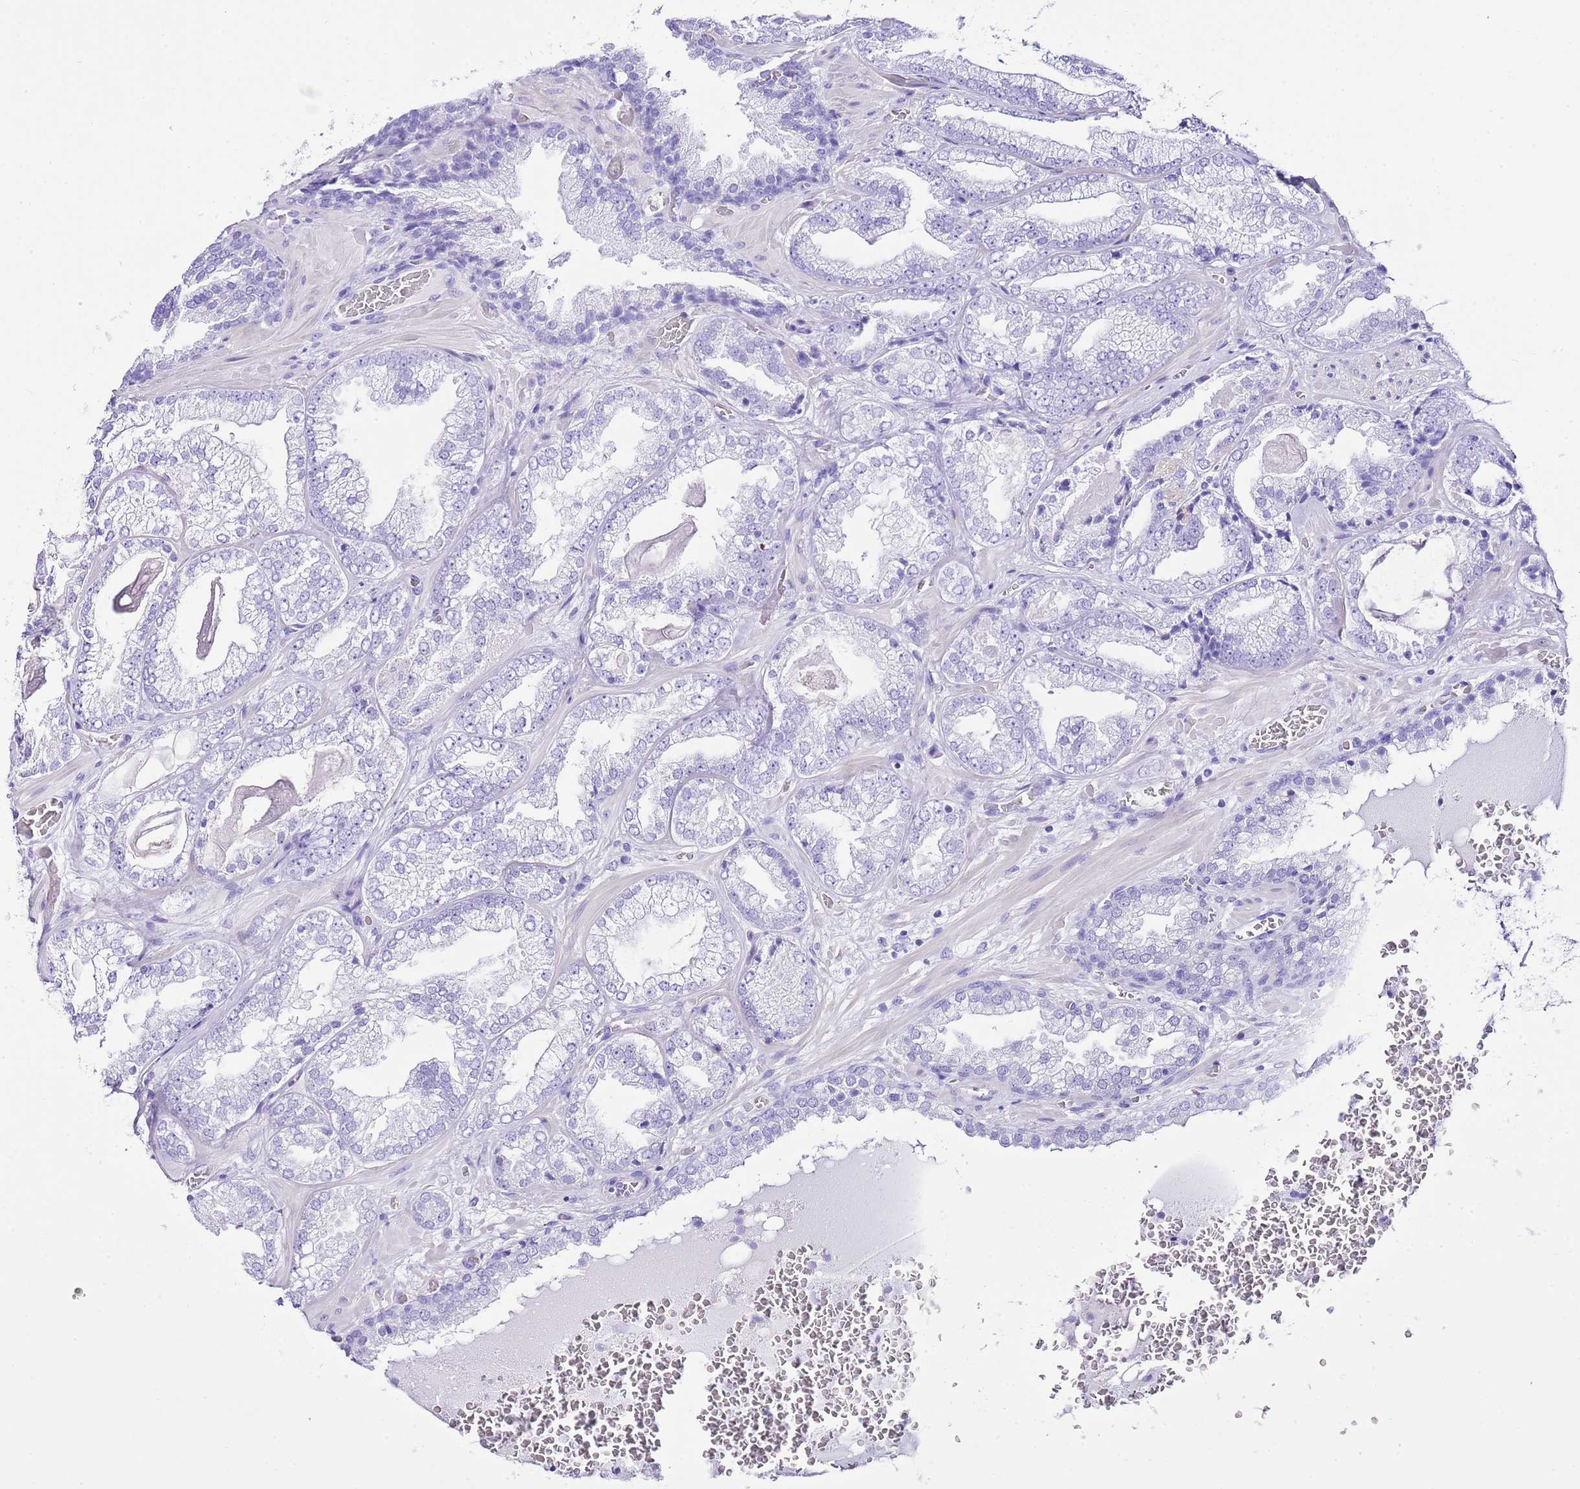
{"staining": {"intensity": "negative", "quantity": "none", "location": "none"}, "tissue": "prostate cancer", "cell_type": "Tumor cells", "image_type": "cancer", "snomed": [{"axis": "morphology", "description": "Adenocarcinoma, Low grade"}, {"axis": "topography", "description": "Prostate"}], "caption": "DAB immunohistochemical staining of prostate adenocarcinoma (low-grade) displays no significant staining in tumor cells.", "gene": "KCNC1", "patient": {"sex": "male", "age": 57}}